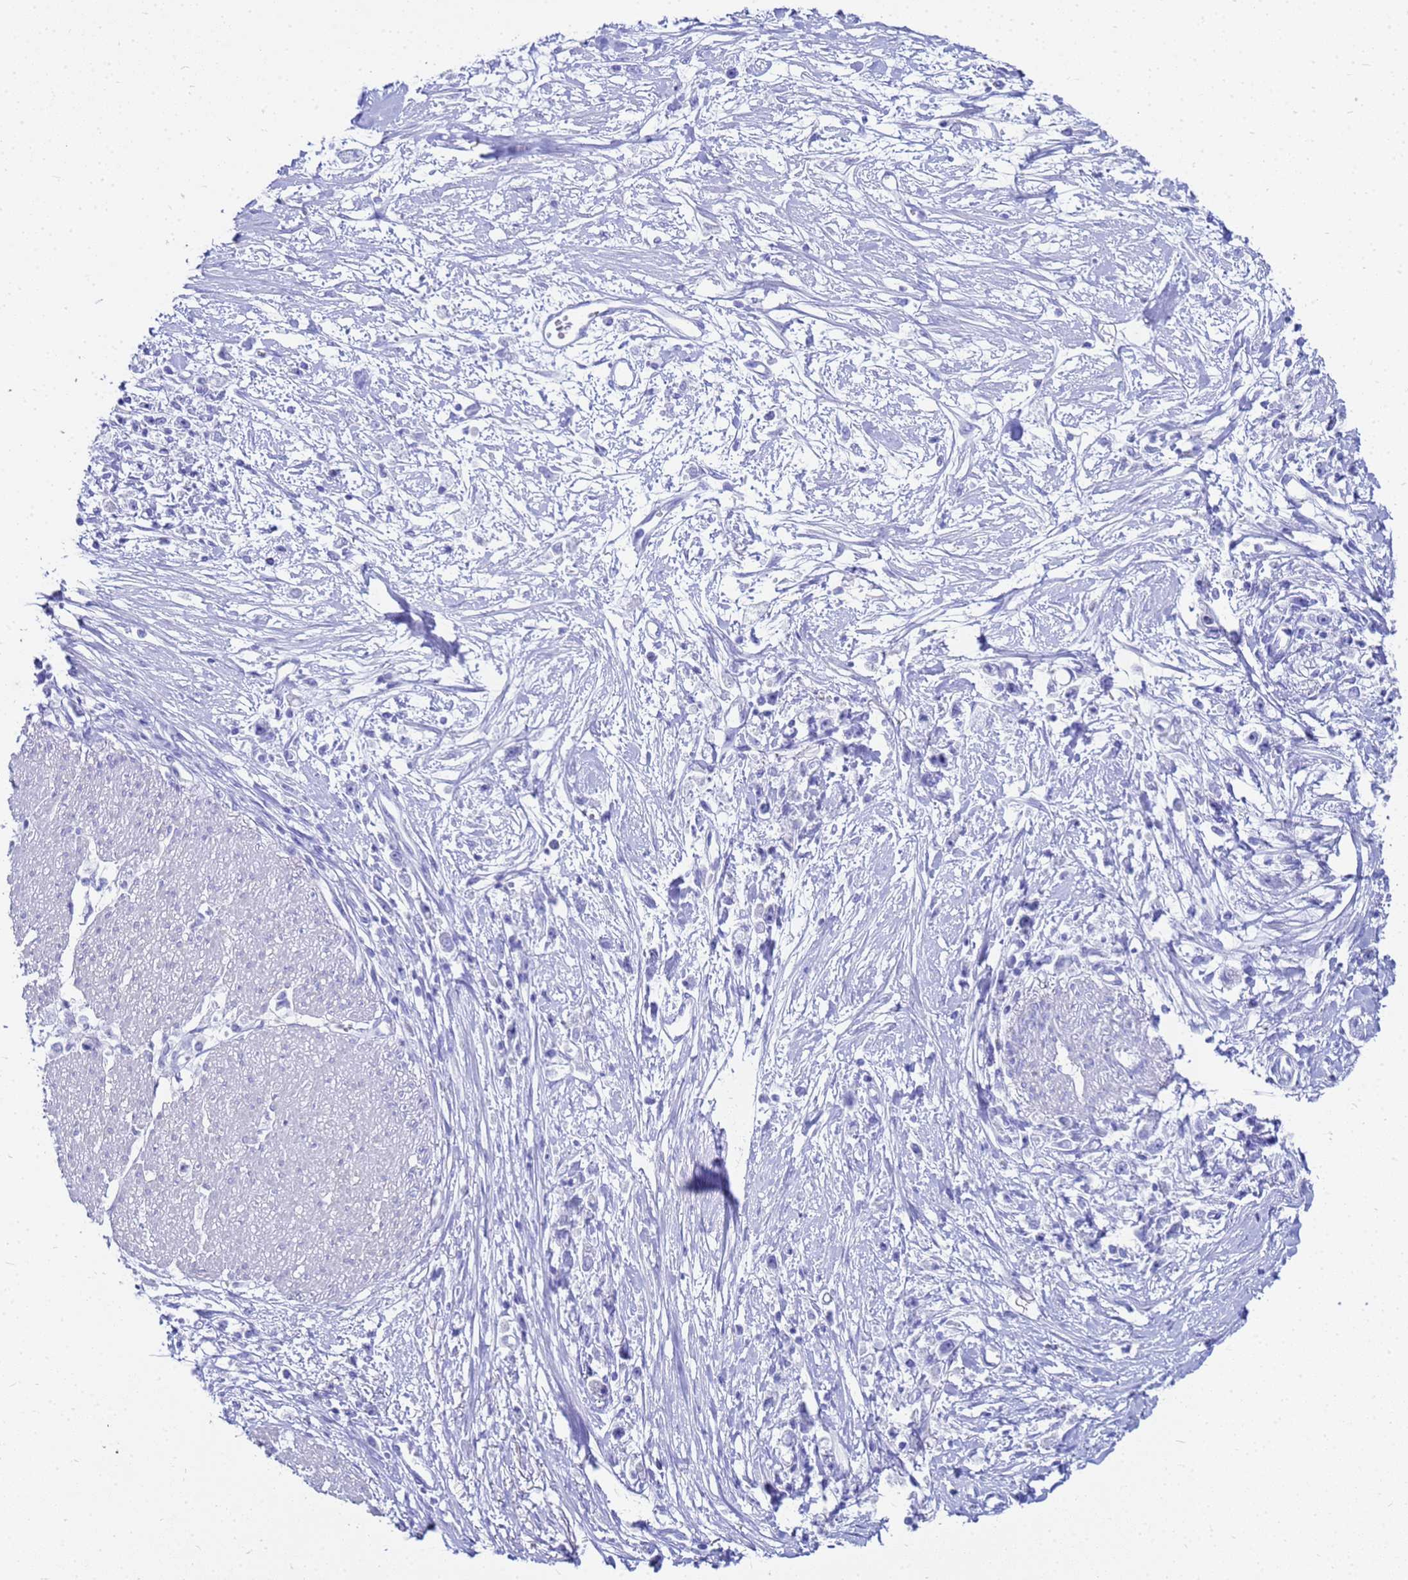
{"staining": {"intensity": "negative", "quantity": "none", "location": "none"}, "tissue": "stomach cancer", "cell_type": "Tumor cells", "image_type": "cancer", "snomed": [{"axis": "morphology", "description": "Adenocarcinoma, NOS"}, {"axis": "topography", "description": "Stomach"}], "caption": "Tumor cells show no significant staining in stomach cancer (adenocarcinoma). (DAB immunohistochemistry (IHC), high magnification).", "gene": "CKB", "patient": {"sex": "female", "age": 59}}